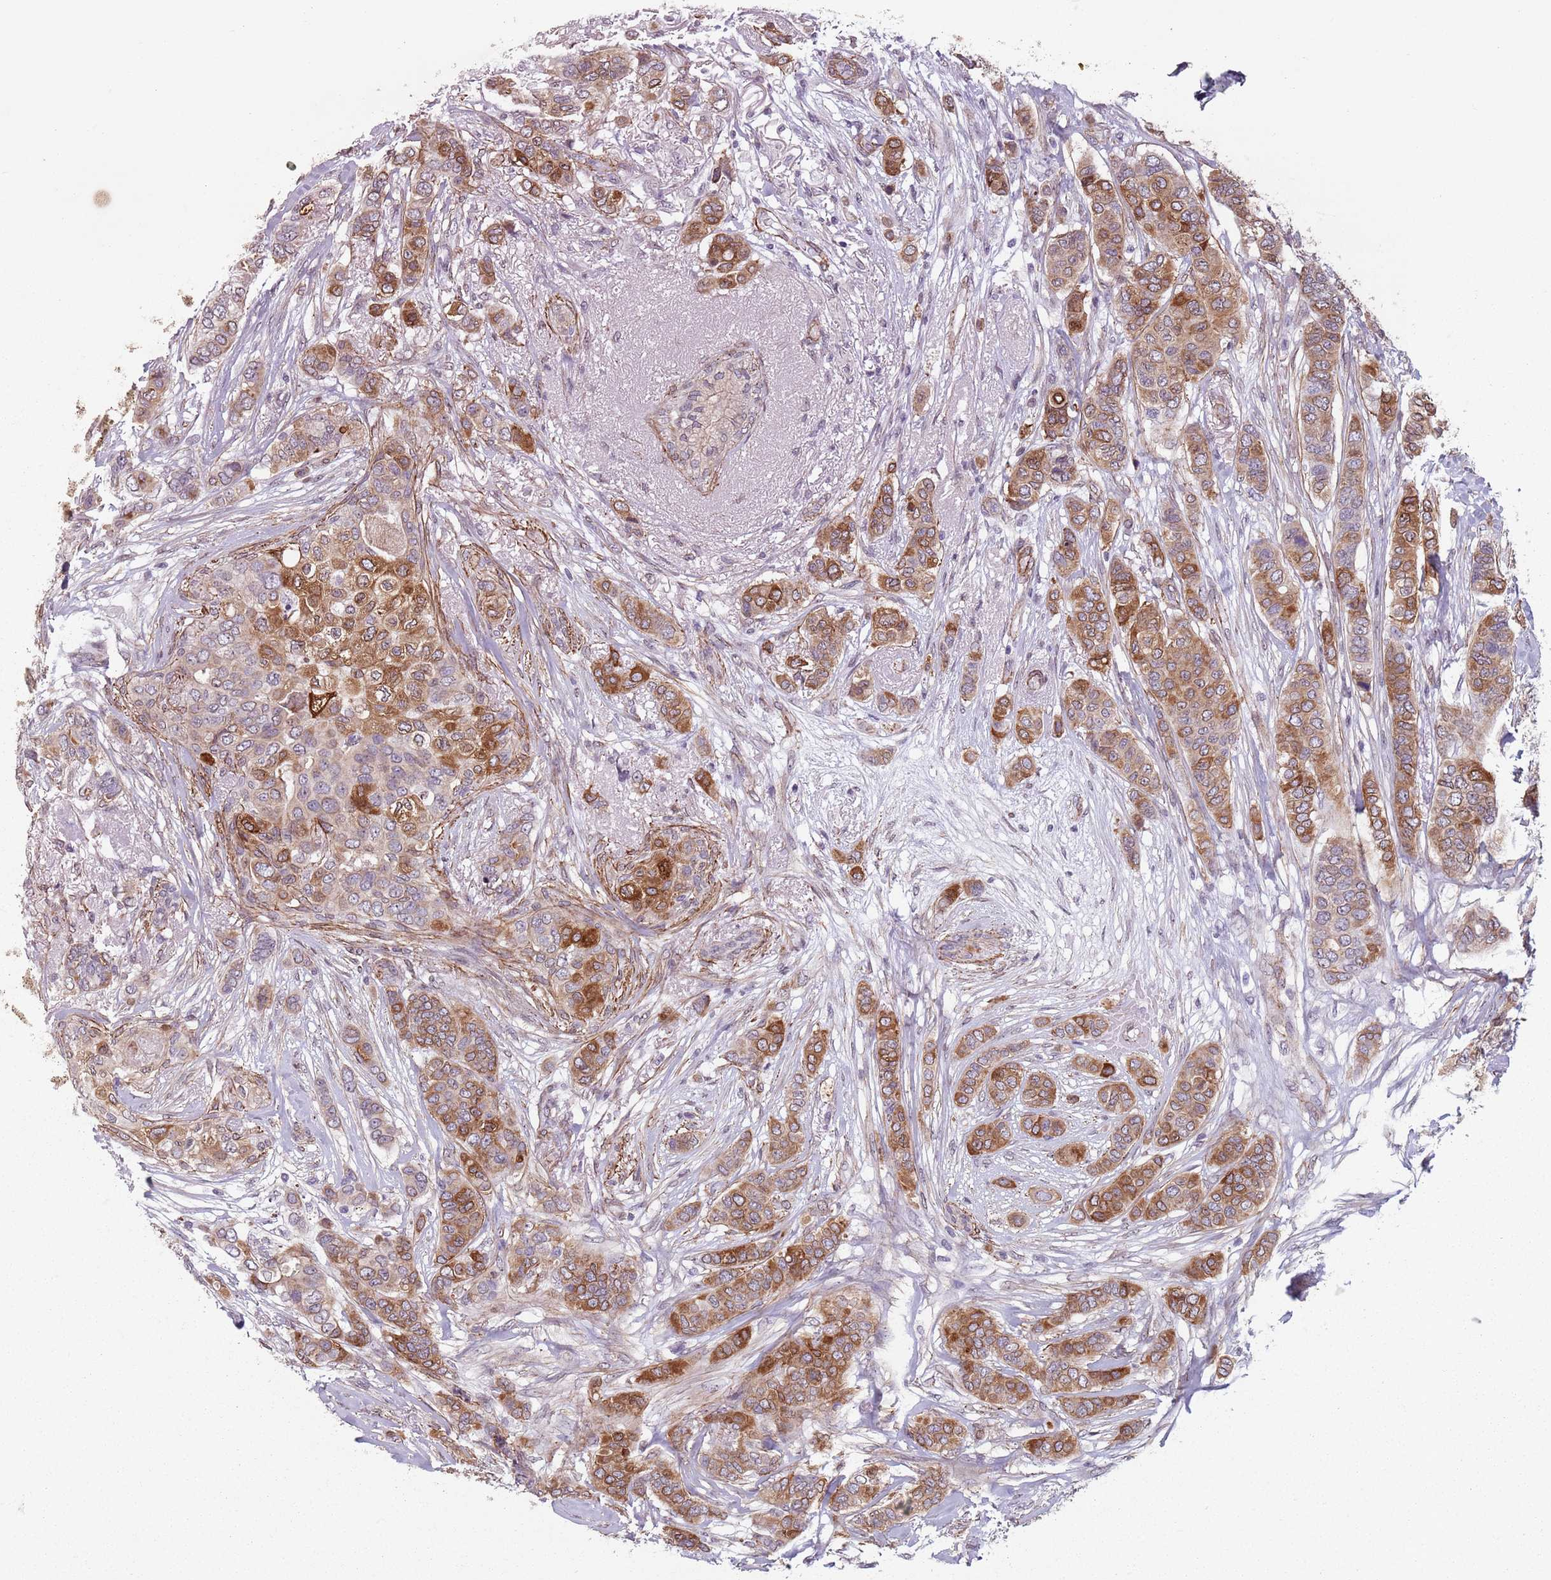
{"staining": {"intensity": "moderate", "quantity": ">75%", "location": "cytoplasmic/membranous"}, "tissue": "breast cancer", "cell_type": "Tumor cells", "image_type": "cancer", "snomed": [{"axis": "morphology", "description": "Lobular carcinoma"}, {"axis": "topography", "description": "Breast"}], "caption": "Brown immunohistochemical staining in human breast cancer (lobular carcinoma) shows moderate cytoplasmic/membranous expression in approximately >75% of tumor cells.", "gene": "TMC4", "patient": {"sex": "female", "age": 51}}